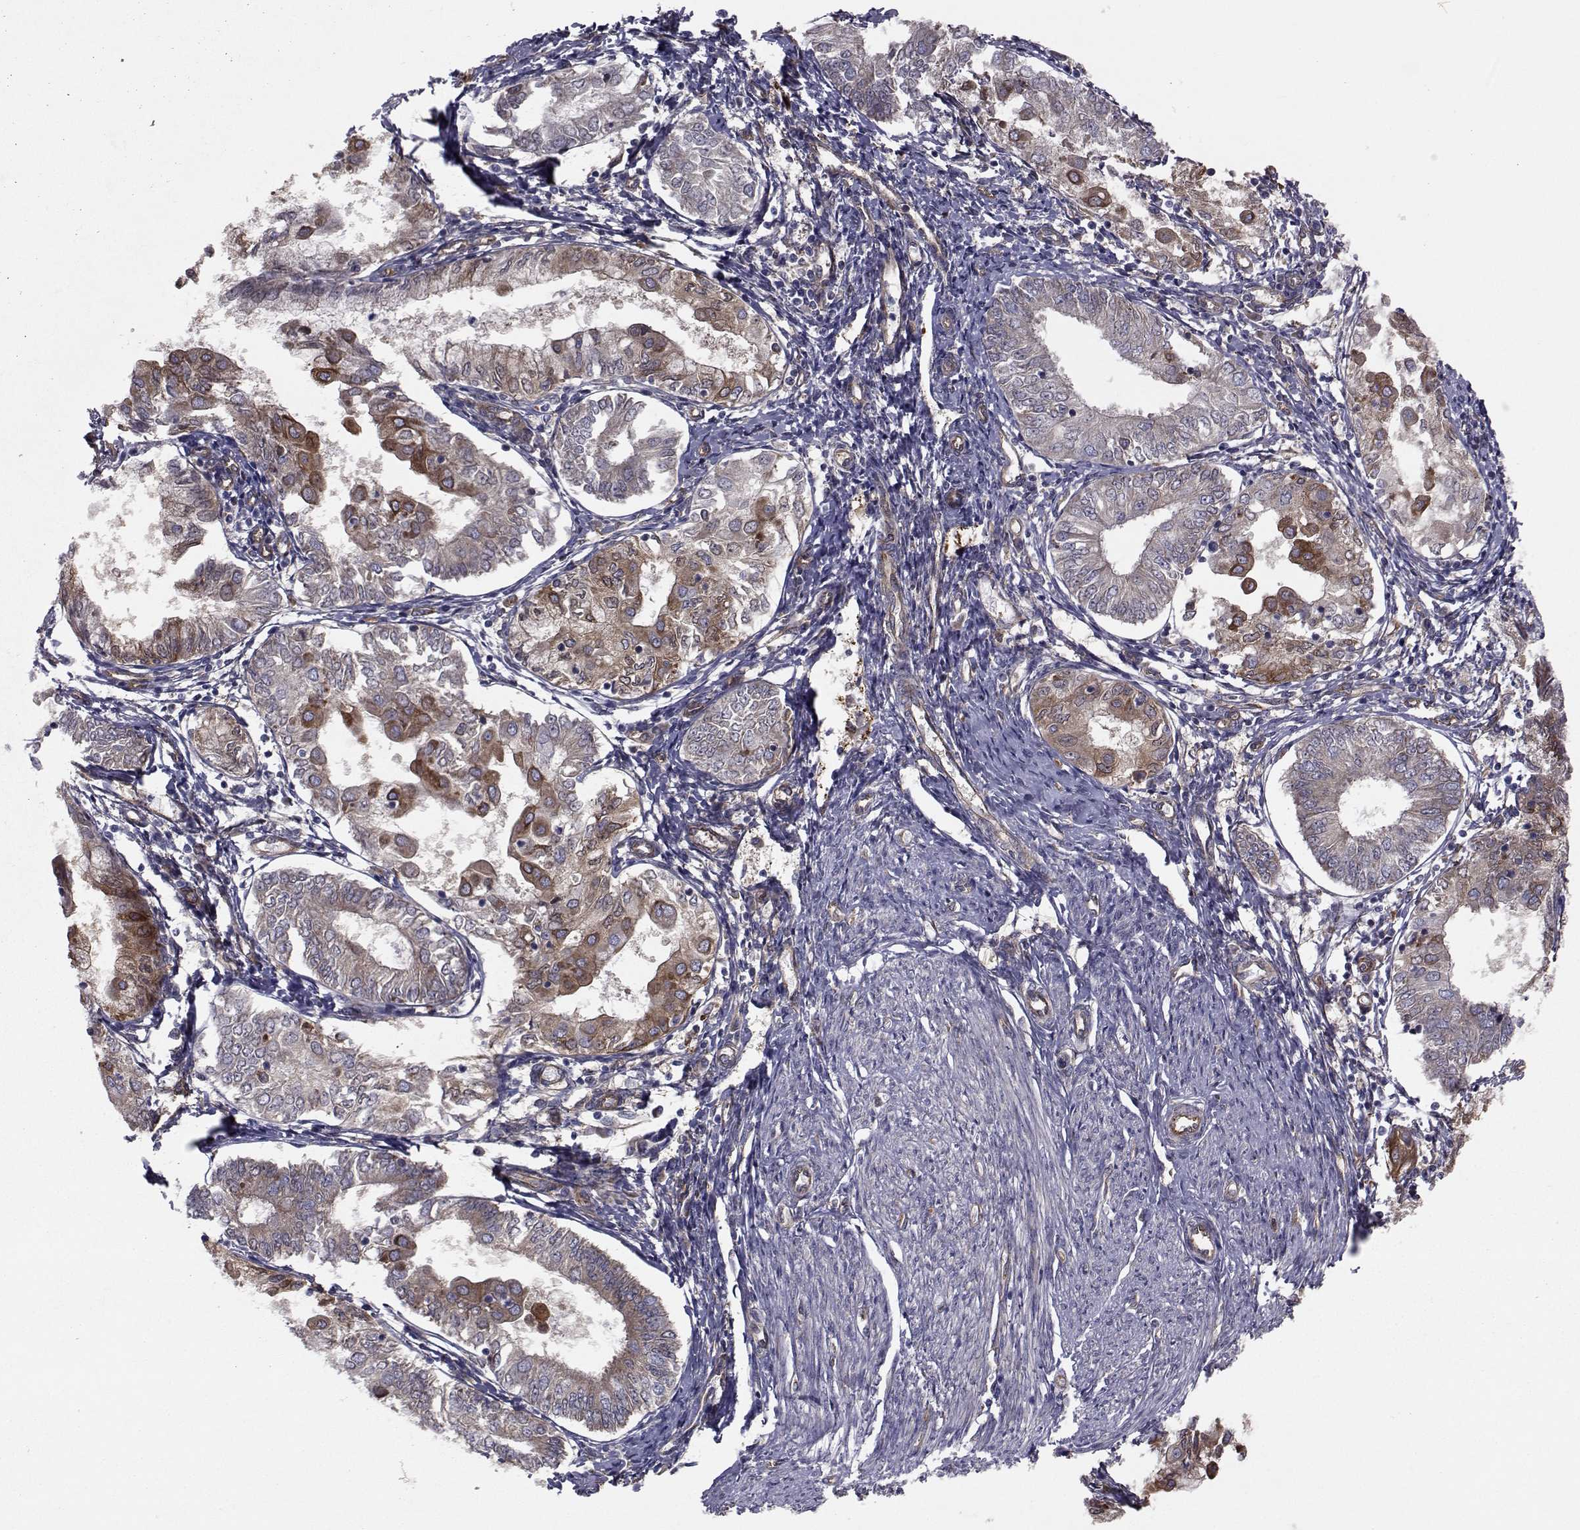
{"staining": {"intensity": "strong", "quantity": "<25%", "location": "cytoplasmic/membranous"}, "tissue": "endometrial cancer", "cell_type": "Tumor cells", "image_type": "cancer", "snomed": [{"axis": "morphology", "description": "Adenocarcinoma, NOS"}, {"axis": "topography", "description": "Endometrium"}], "caption": "Immunohistochemical staining of endometrial cancer exhibits medium levels of strong cytoplasmic/membranous positivity in about <25% of tumor cells.", "gene": "TRIP10", "patient": {"sex": "female", "age": 68}}